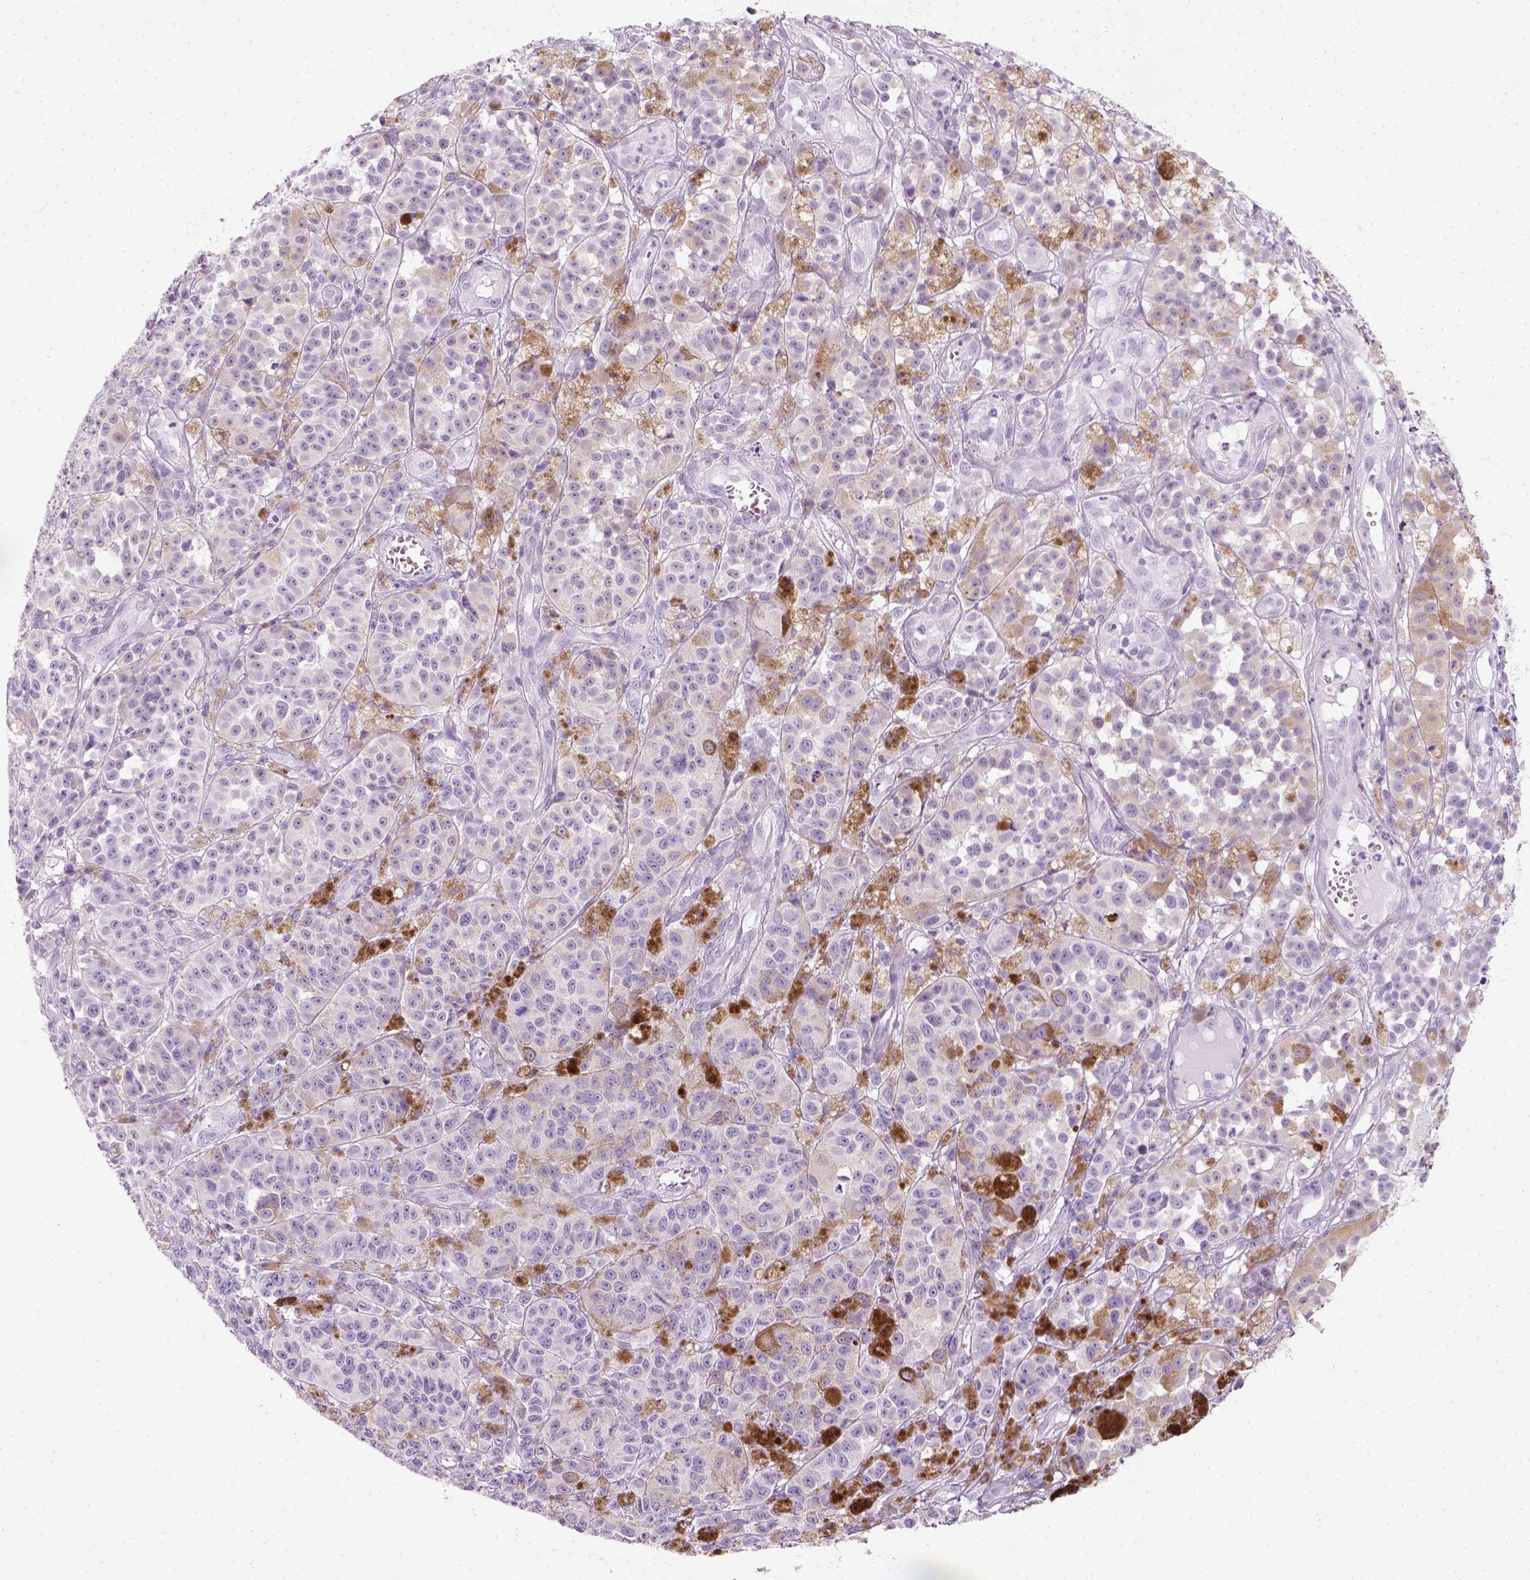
{"staining": {"intensity": "negative", "quantity": "none", "location": "none"}, "tissue": "melanoma", "cell_type": "Tumor cells", "image_type": "cancer", "snomed": [{"axis": "morphology", "description": "Malignant melanoma, NOS"}, {"axis": "topography", "description": "Skin"}], "caption": "Image shows no significant protein positivity in tumor cells of melanoma. (Stains: DAB (3,3'-diaminobenzidine) immunohistochemistry (IHC) with hematoxylin counter stain, Microscopy: brightfield microscopy at high magnification).", "gene": "SLC12A5", "patient": {"sex": "female", "age": 58}}